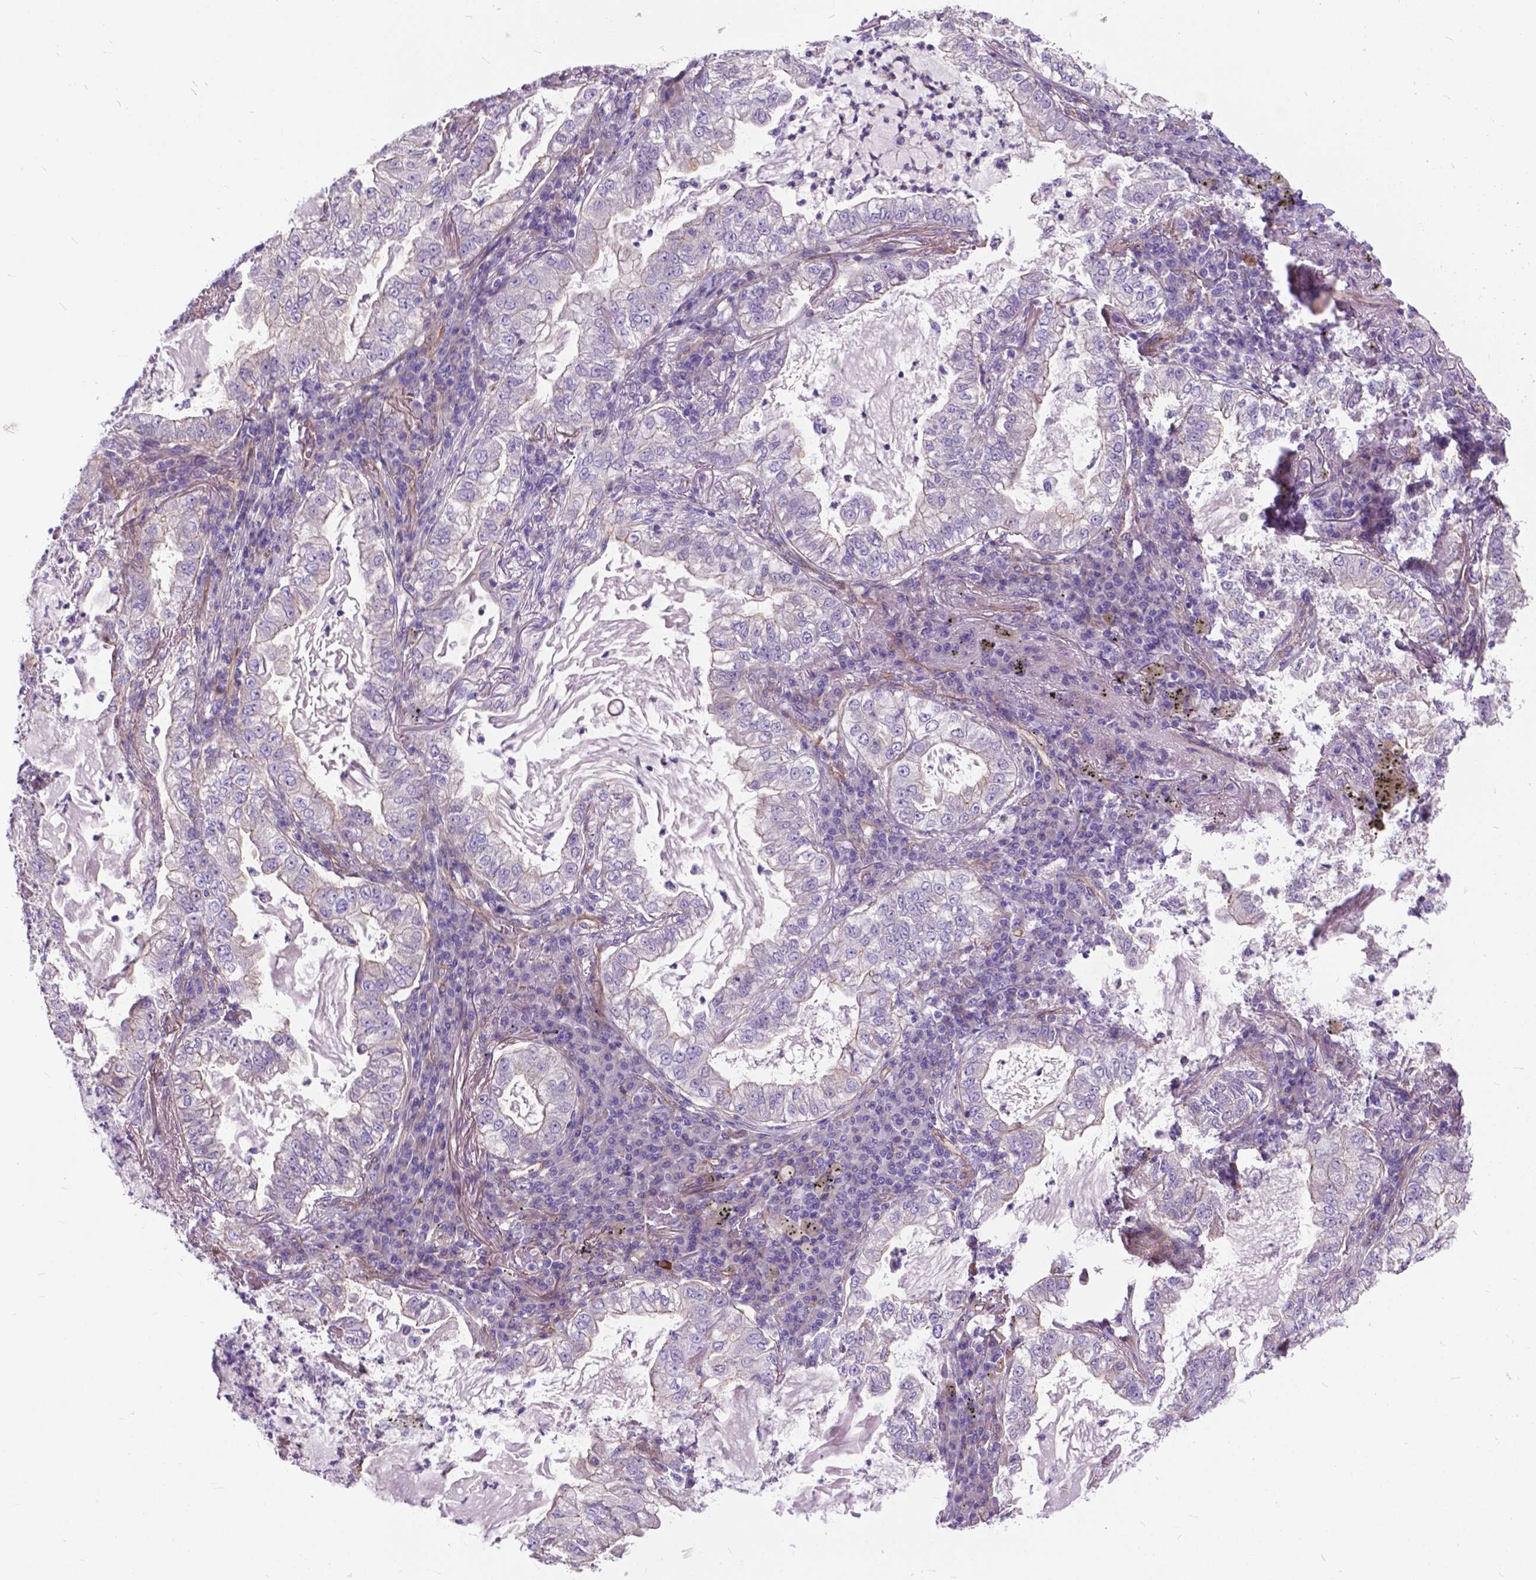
{"staining": {"intensity": "weak", "quantity": "<25%", "location": "cytoplasmic/membranous"}, "tissue": "lung cancer", "cell_type": "Tumor cells", "image_type": "cancer", "snomed": [{"axis": "morphology", "description": "Adenocarcinoma, NOS"}, {"axis": "topography", "description": "Lung"}], "caption": "An IHC histopathology image of adenocarcinoma (lung) is shown. There is no staining in tumor cells of adenocarcinoma (lung).", "gene": "FLT4", "patient": {"sex": "female", "age": 73}}